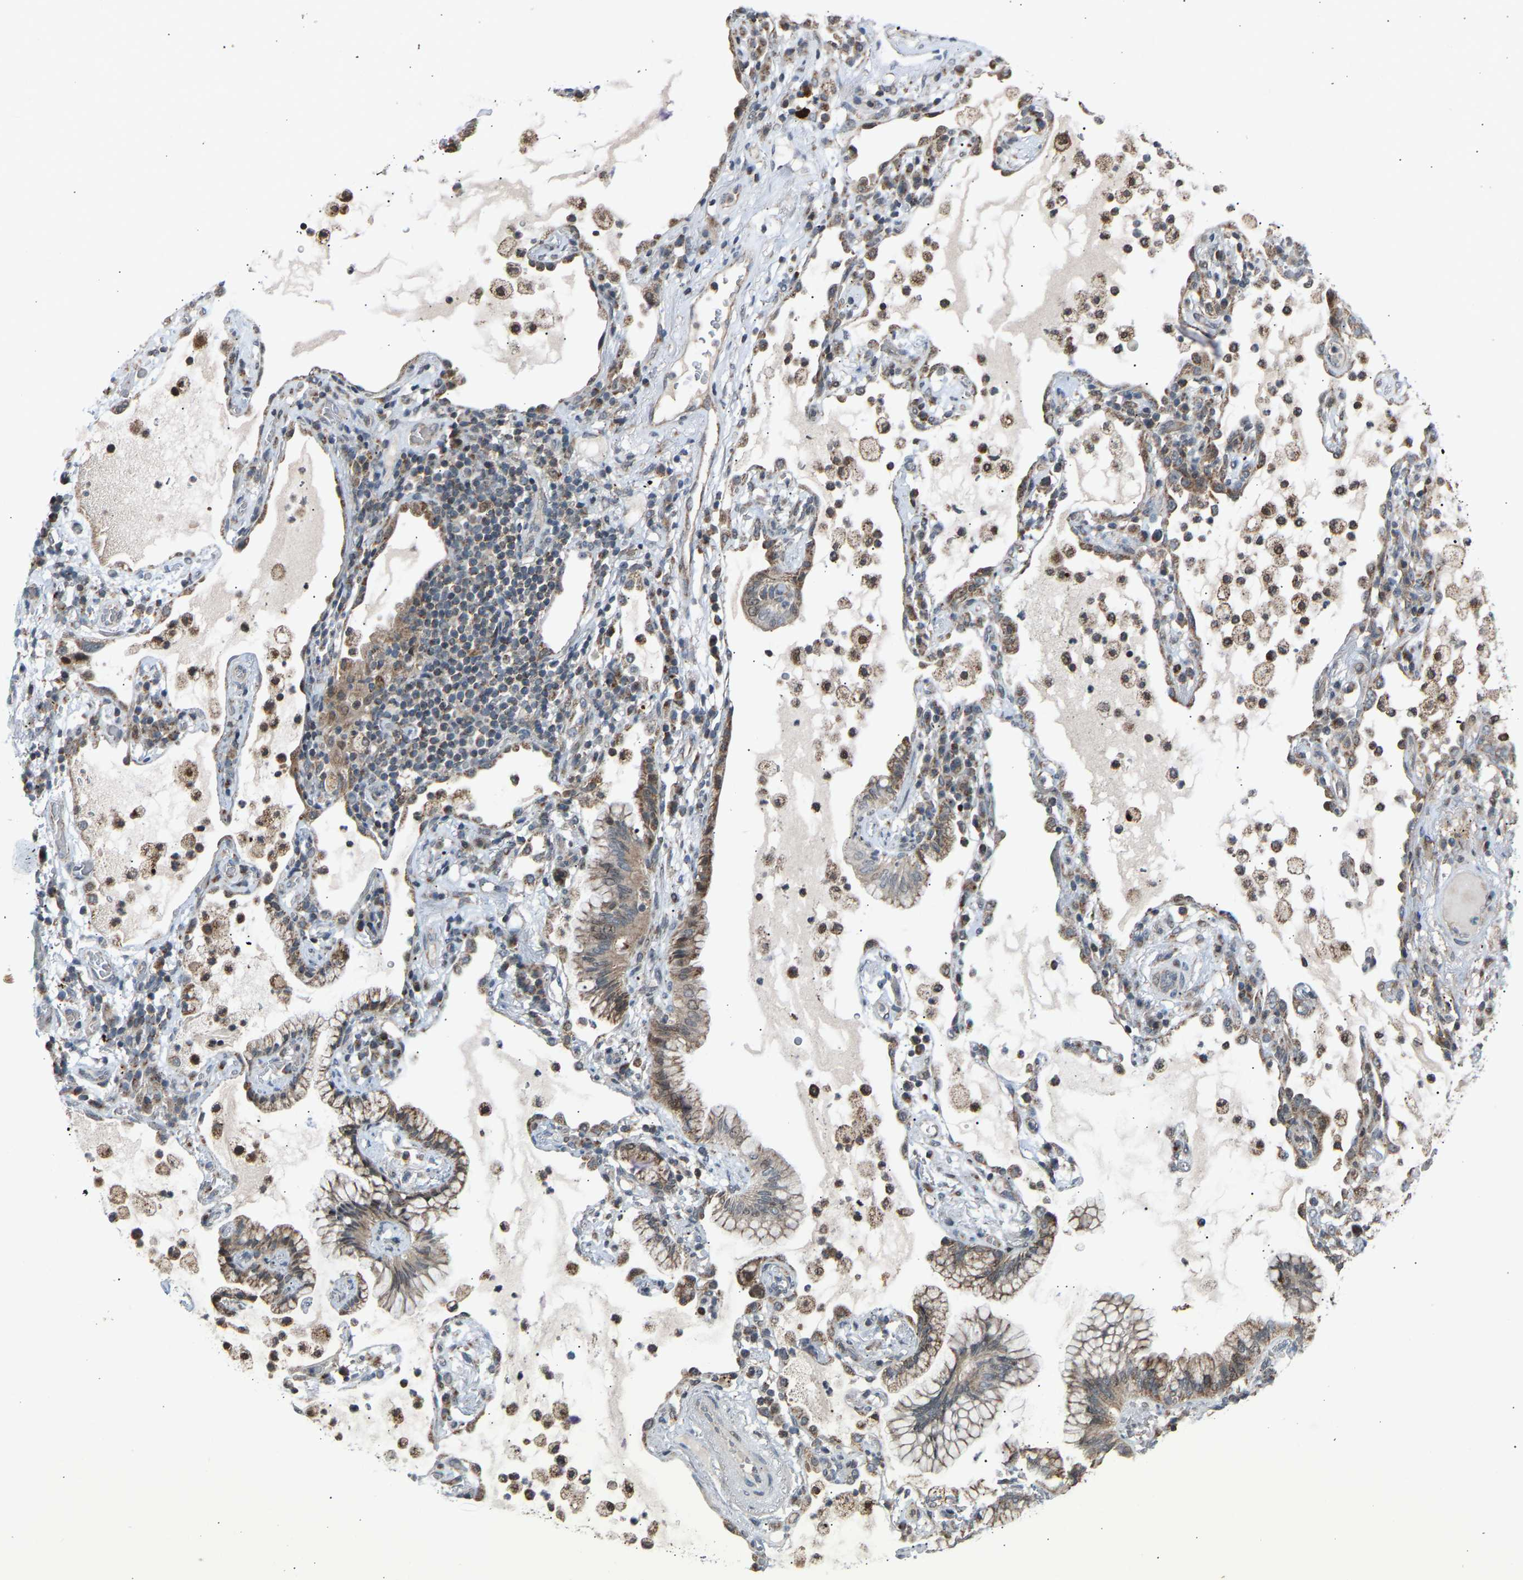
{"staining": {"intensity": "weak", "quantity": "25%-75%", "location": "cytoplasmic/membranous"}, "tissue": "lung cancer", "cell_type": "Tumor cells", "image_type": "cancer", "snomed": [{"axis": "morphology", "description": "Adenocarcinoma, NOS"}, {"axis": "topography", "description": "Lung"}], "caption": "Adenocarcinoma (lung) stained for a protein (brown) exhibits weak cytoplasmic/membranous positive staining in about 25%-75% of tumor cells.", "gene": "SLIRP", "patient": {"sex": "female", "age": 70}}